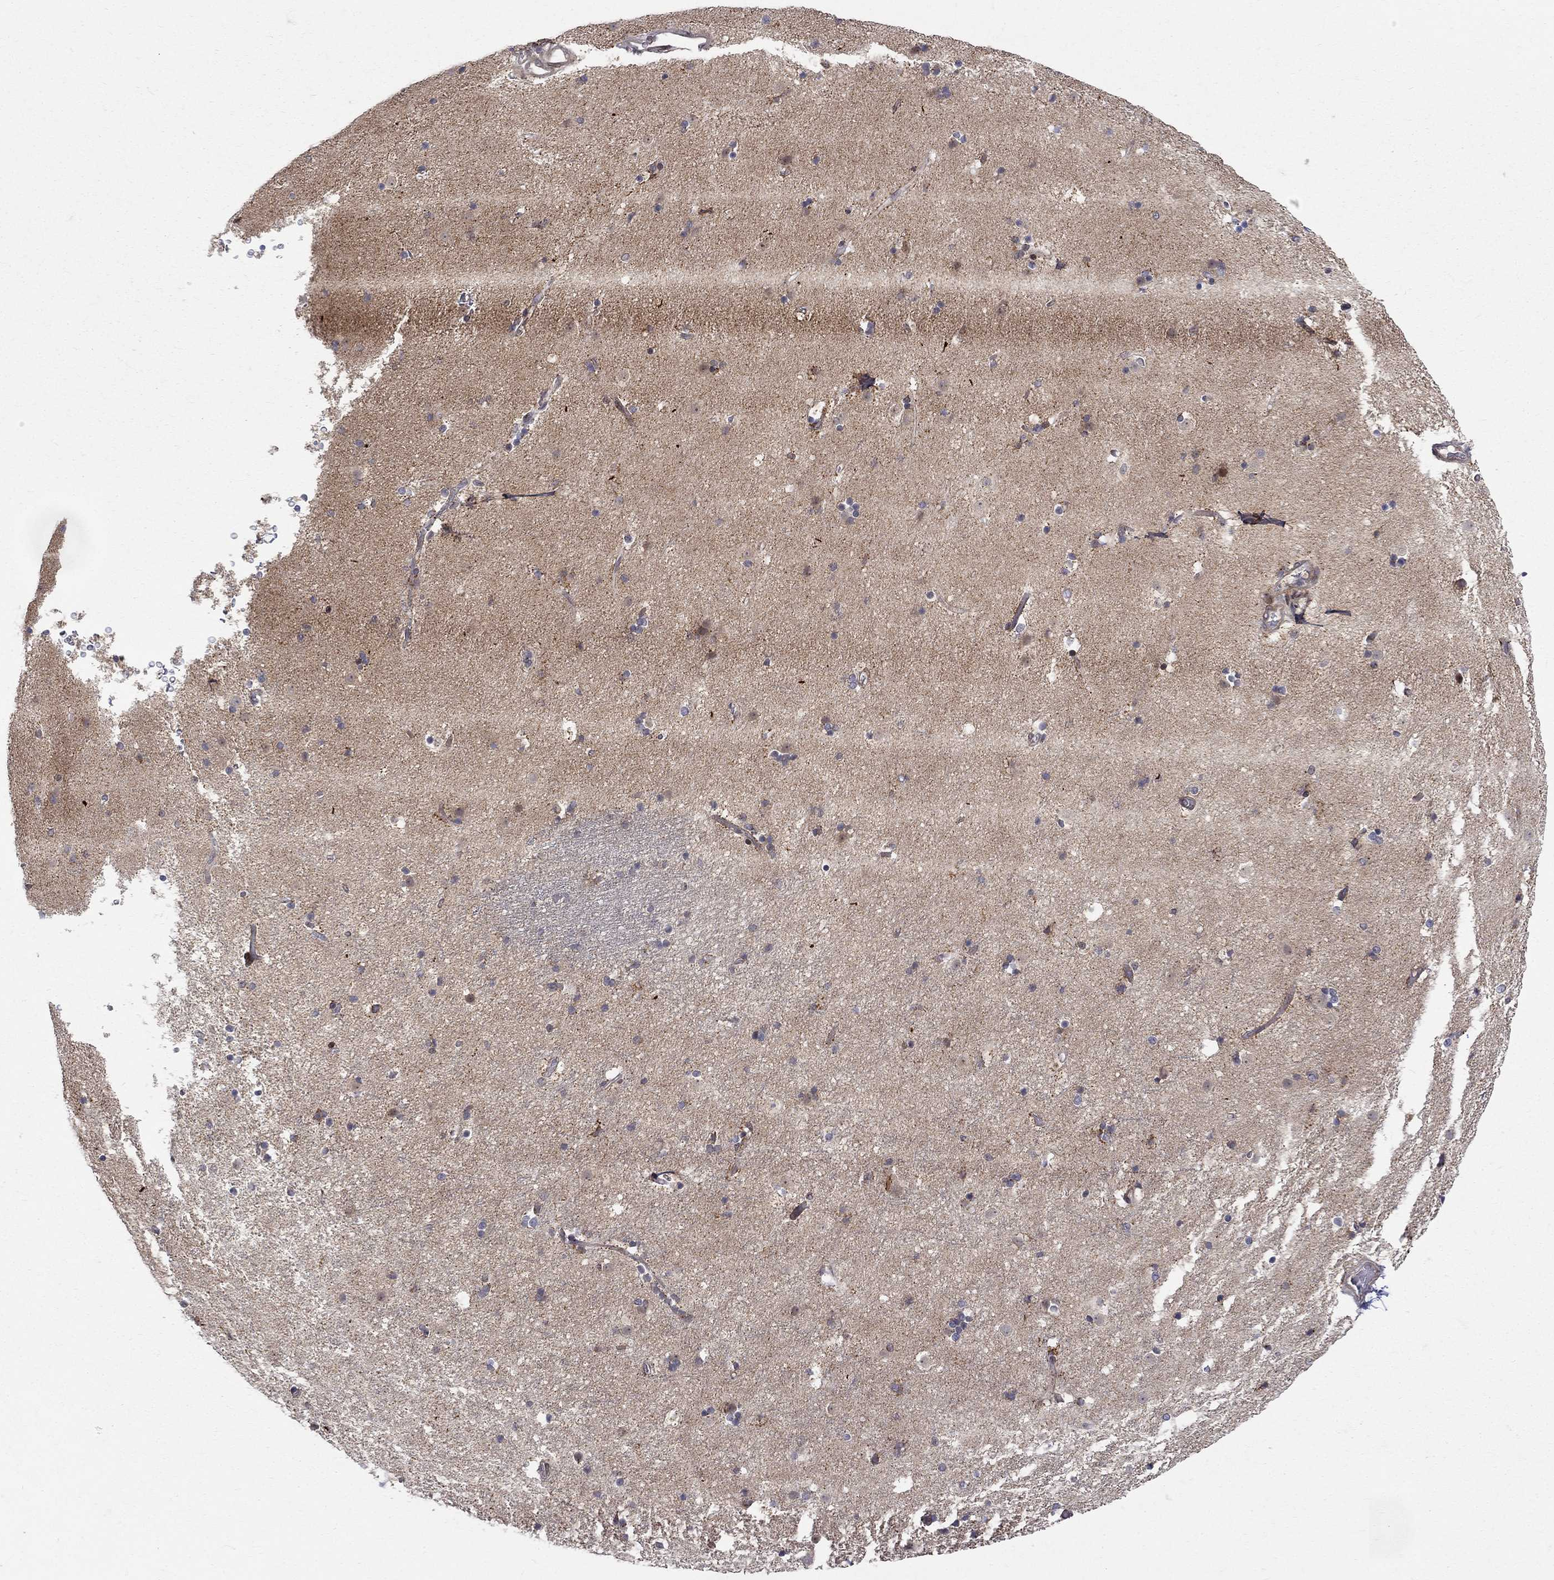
{"staining": {"intensity": "moderate", "quantity": "<25%", "location": "cytoplasmic/membranous"}, "tissue": "caudate", "cell_type": "Glial cells", "image_type": "normal", "snomed": [{"axis": "morphology", "description": "Normal tissue, NOS"}, {"axis": "topography", "description": "Lateral ventricle wall"}], "caption": "A low amount of moderate cytoplasmic/membranous expression is appreciated in about <25% of glial cells in normal caudate. (DAB = brown stain, brightfield microscopy at high magnification).", "gene": "WDR19", "patient": {"sex": "female", "age": 71}}